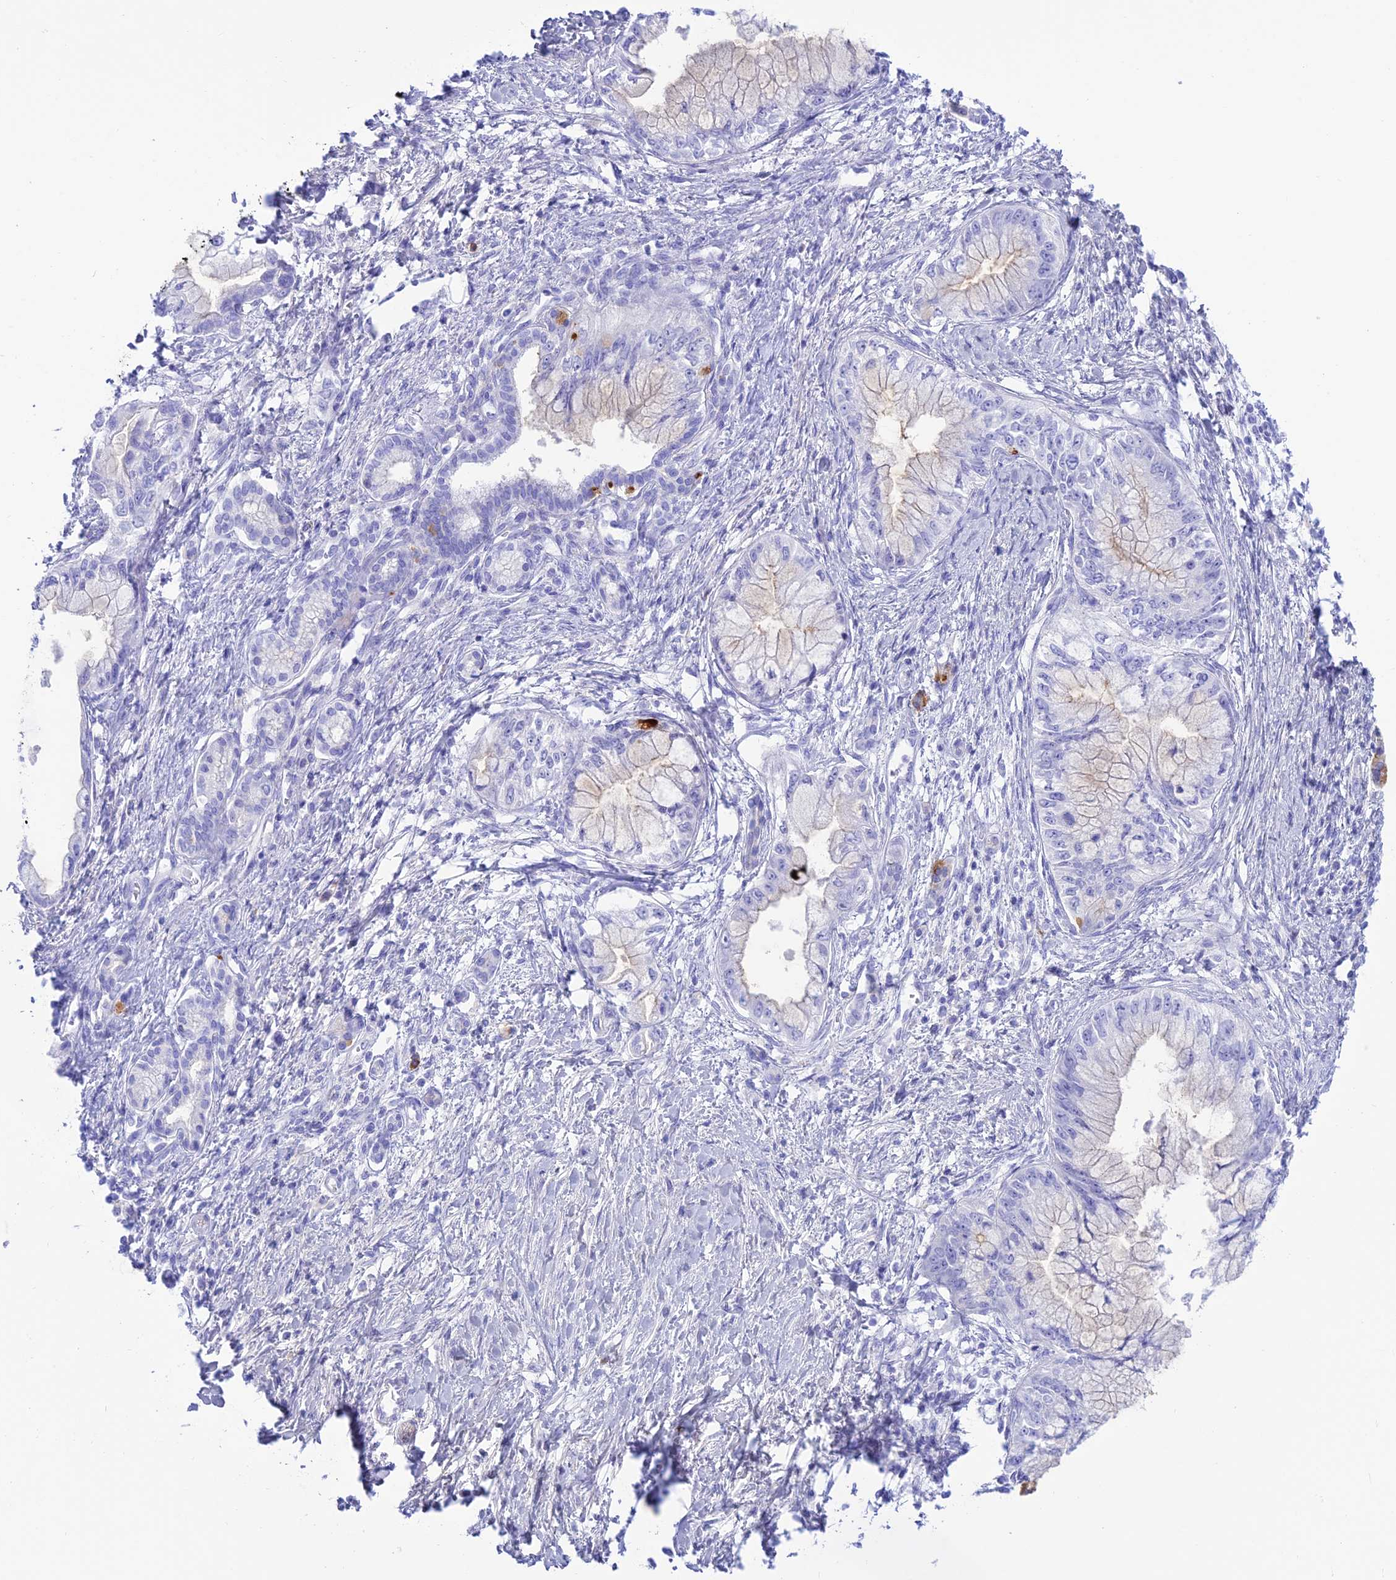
{"staining": {"intensity": "negative", "quantity": "none", "location": "none"}, "tissue": "pancreatic cancer", "cell_type": "Tumor cells", "image_type": "cancer", "snomed": [{"axis": "morphology", "description": "Adenocarcinoma, NOS"}, {"axis": "topography", "description": "Pancreas"}], "caption": "Micrograph shows no protein staining in tumor cells of adenocarcinoma (pancreatic) tissue. (DAB IHC visualized using brightfield microscopy, high magnification).", "gene": "PRNP", "patient": {"sex": "male", "age": 48}}